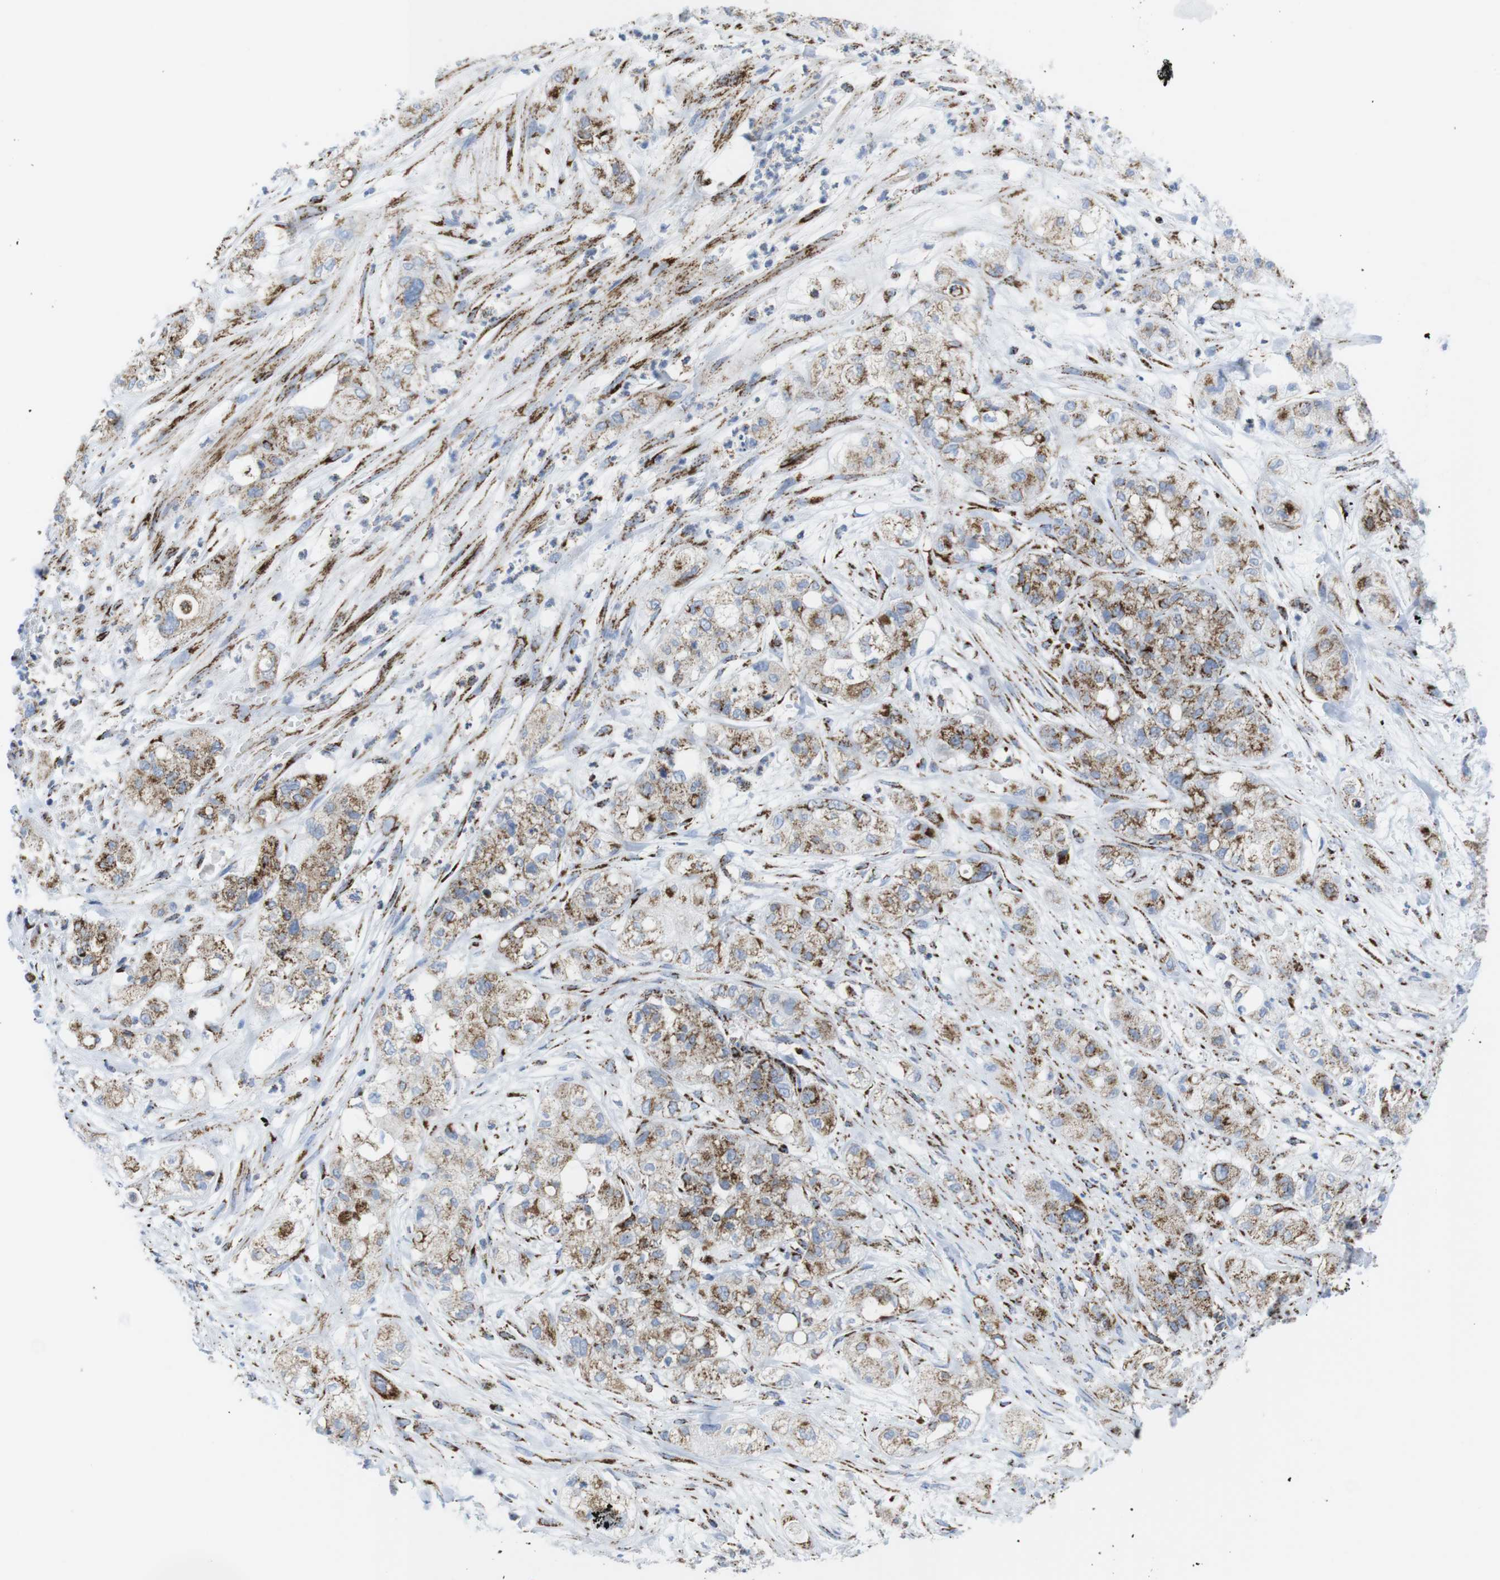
{"staining": {"intensity": "moderate", "quantity": ">75%", "location": "cytoplasmic/membranous"}, "tissue": "pancreatic cancer", "cell_type": "Tumor cells", "image_type": "cancer", "snomed": [{"axis": "morphology", "description": "Adenocarcinoma, NOS"}, {"axis": "topography", "description": "Pancreas"}], "caption": "A brown stain labels moderate cytoplasmic/membranous staining of a protein in pancreatic cancer tumor cells.", "gene": "ATP5PO", "patient": {"sex": "female", "age": 78}}